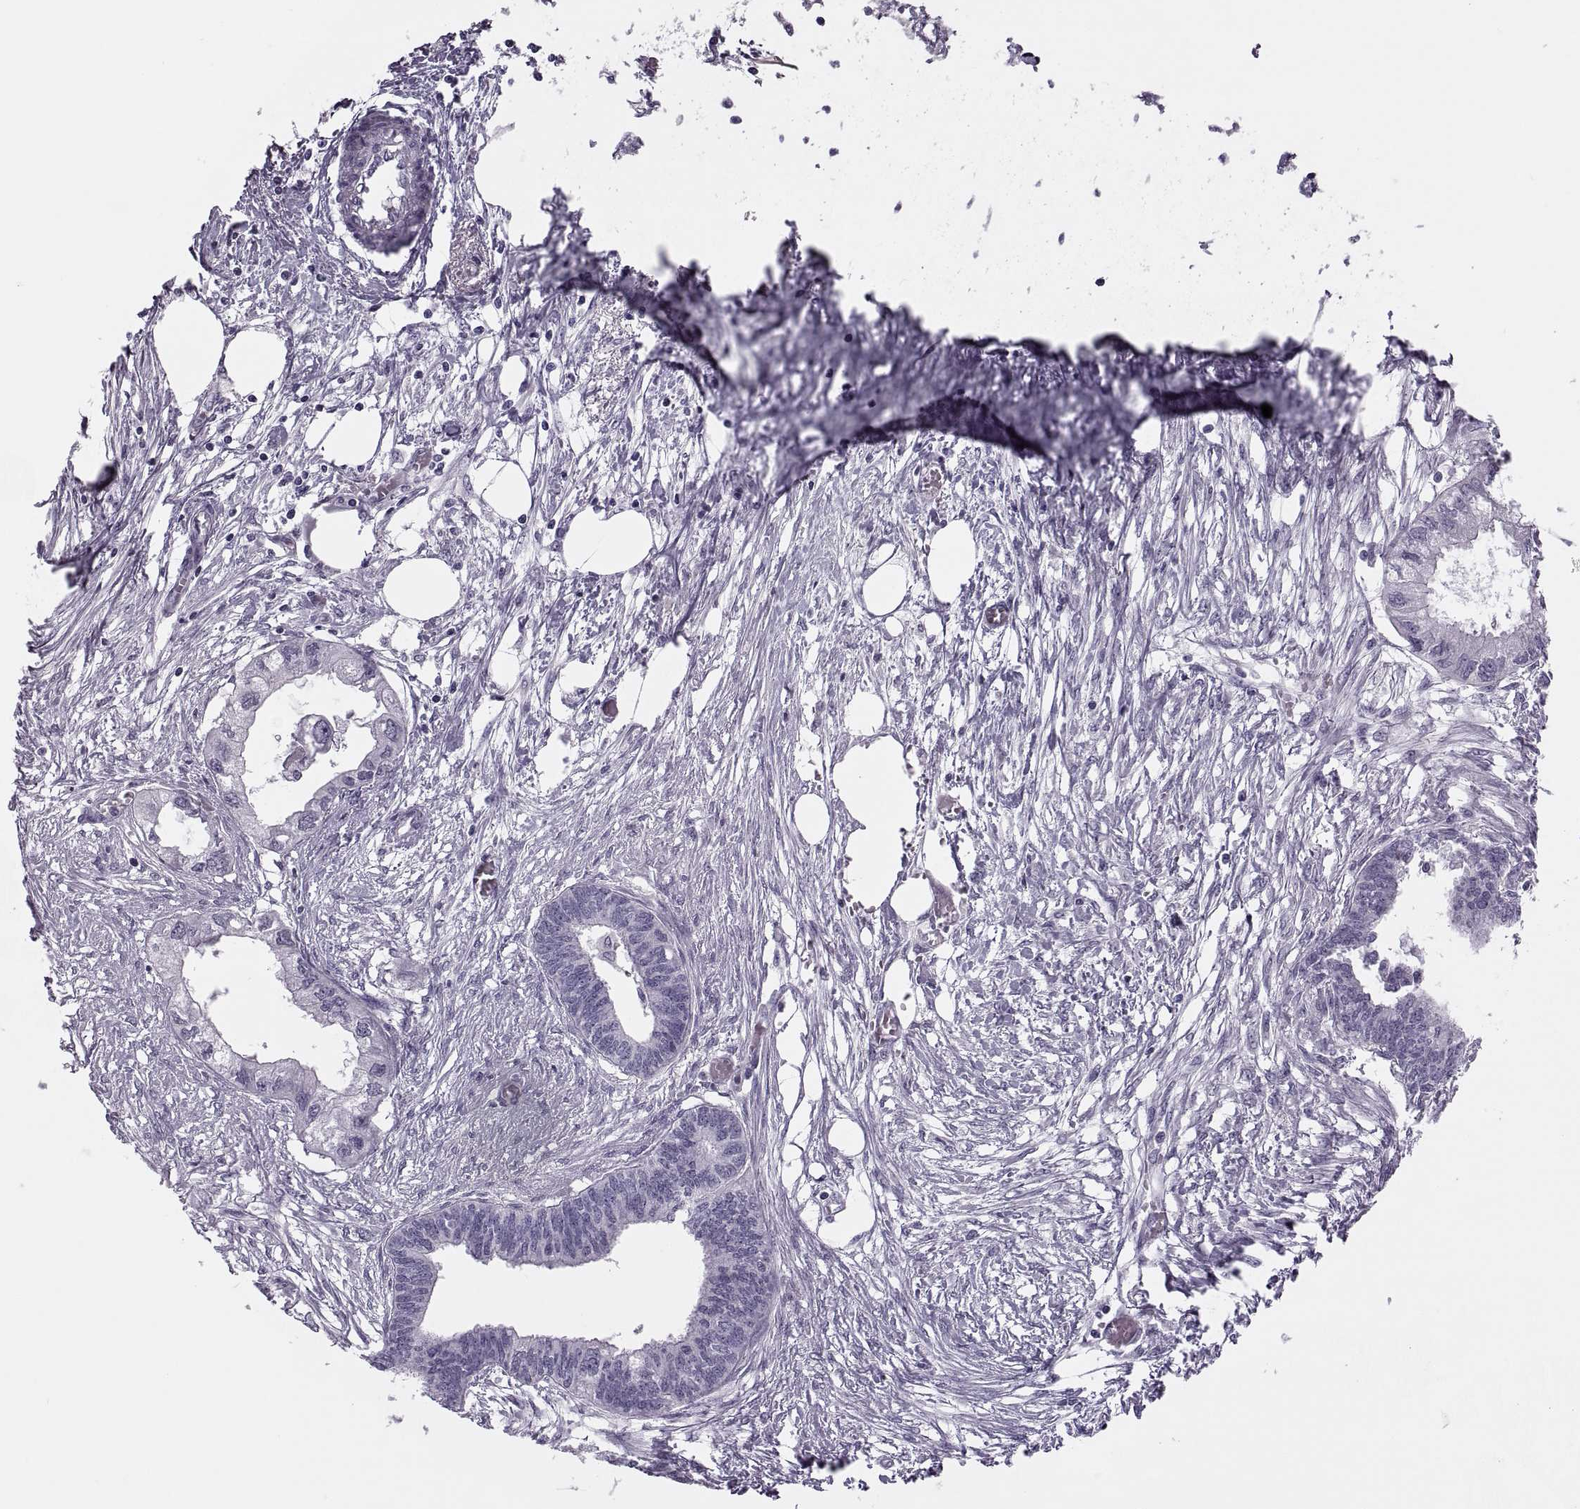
{"staining": {"intensity": "negative", "quantity": "none", "location": "none"}, "tissue": "endometrial cancer", "cell_type": "Tumor cells", "image_type": "cancer", "snomed": [{"axis": "morphology", "description": "Adenocarcinoma, NOS"}, {"axis": "morphology", "description": "Adenocarcinoma, metastatic, NOS"}, {"axis": "topography", "description": "Adipose tissue"}, {"axis": "topography", "description": "Endometrium"}], "caption": "Protein analysis of endometrial cancer (metastatic adenocarcinoma) reveals no significant positivity in tumor cells.", "gene": "SYNGR4", "patient": {"sex": "female", "age": 67}}